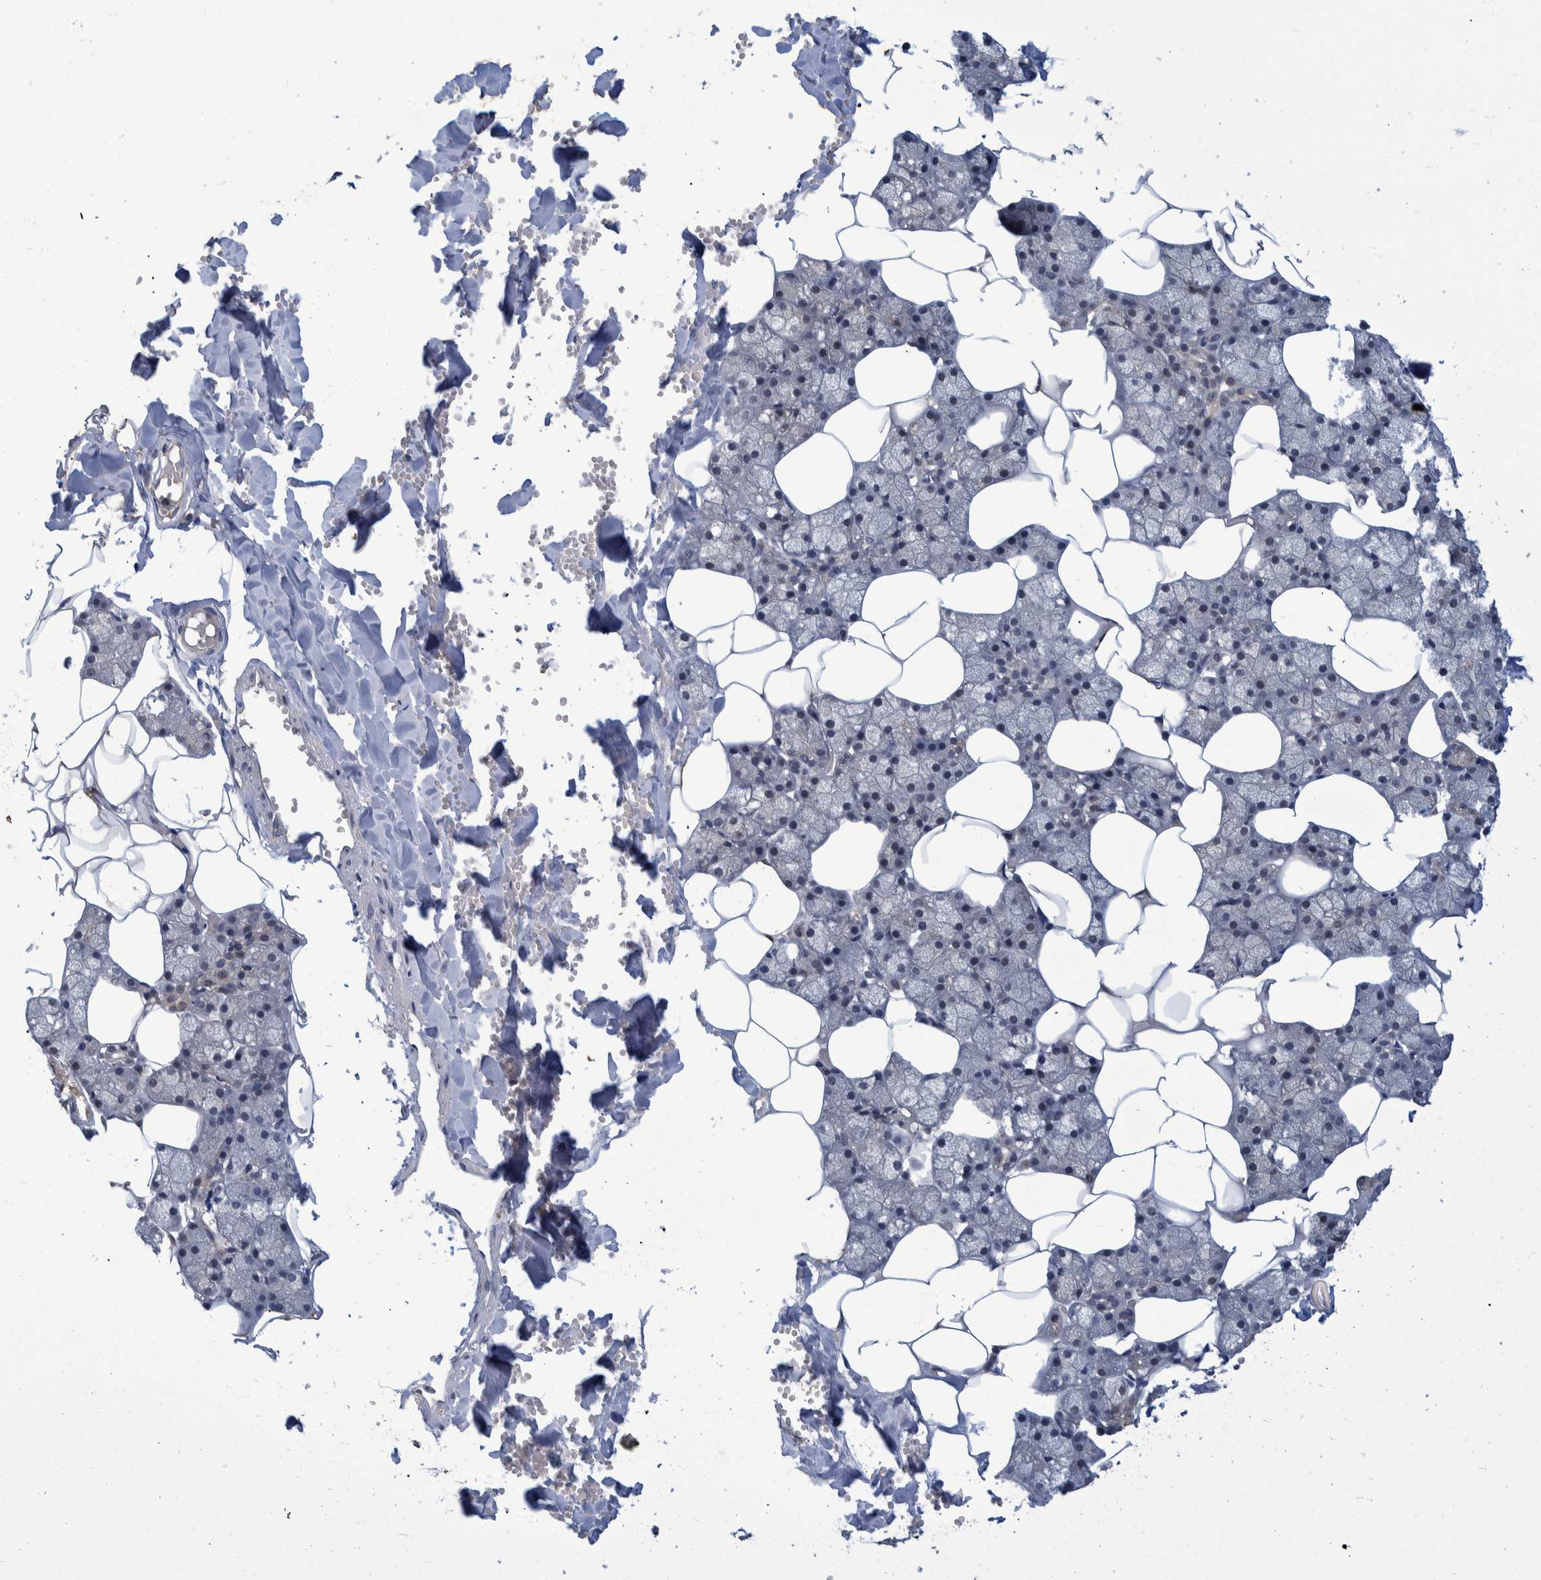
{"staining": {"intensity": "moderate", "quantity": "<25%", "location": "cytoplasmic/membranous"}, "tissue": "salivary gland", "cell_type": "Glandular cells", "image_type": "normal", "snomed": [{"axis": "morphology", "description": "Normal tissue, NOS"}, {"axis": "topography", "description": "Salivary gland"}], "caption": "The image demonstrates immunohistochemical staining of unremarkable salivary gland. There is moderate cytoplasmic/membranous positivity is appreciated in about <25% of glandular cells. The protein is shown in brown color, while the nuclei are stained blue.", "gene": "PCYT2", "patient": {"sex": "male", "age": 62}}